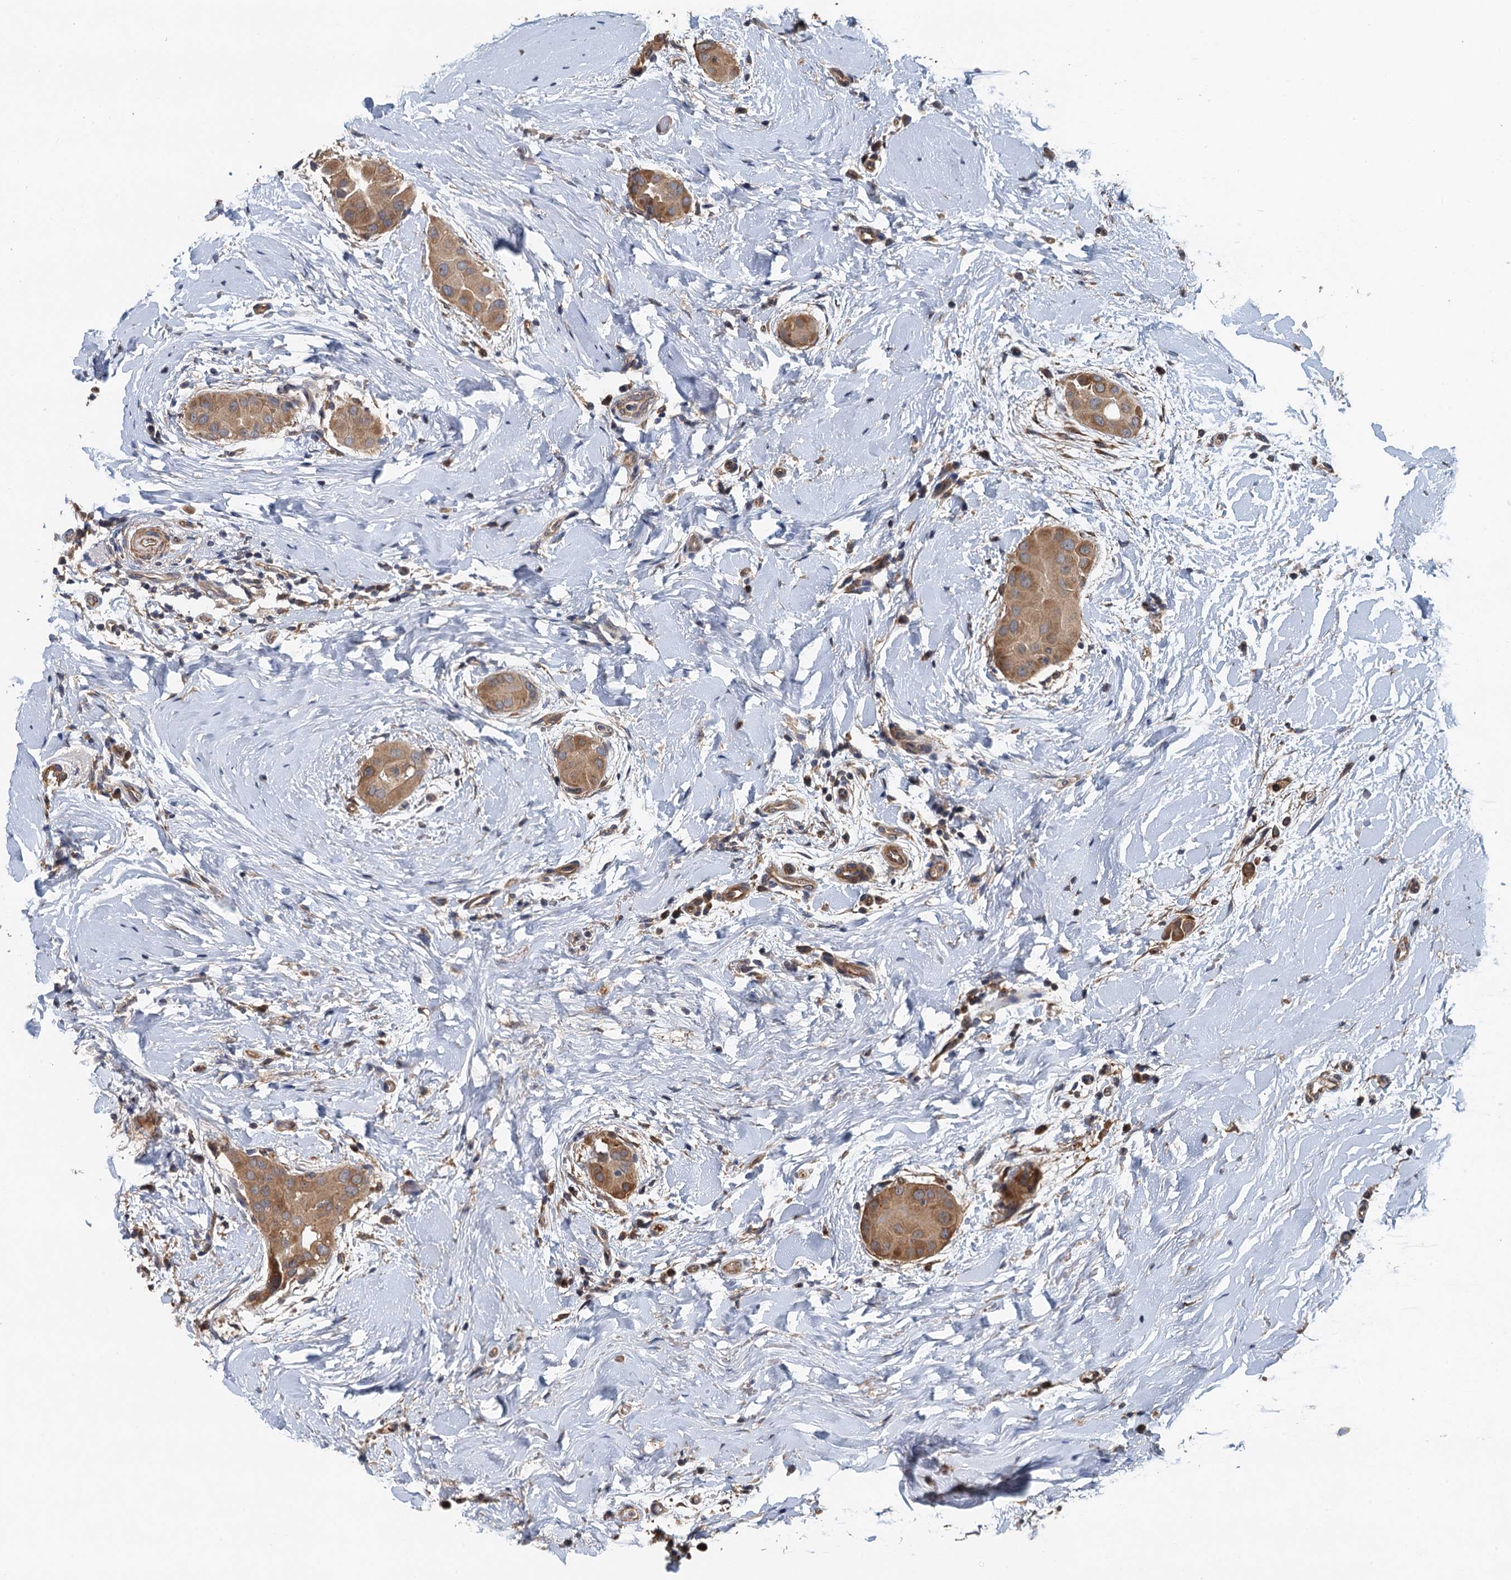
{"staining": {"intensity": "moderate", "quantity": ">75%", "location": "cytoplasmic/membranous"}, "tissue": "thyroid cancer", "cell_type": "Tumor cells", "image_type": "cancer", "snomed": [{"axis": "morphology", "description": "Papillary adenocarcinoma, NOS"}, {"axis": "topography", "description": "Thyroid gland"}], "caption": "There is medium levels of moderate cytoplasmic/membranous staining in tumor cells of thyroid cancer (papillary adenocarcinoma), as demonstrated by immunohistochemical staining (brown color).", "gene": "MEAK7", "patient": {"sex": "male", "age": 33}}